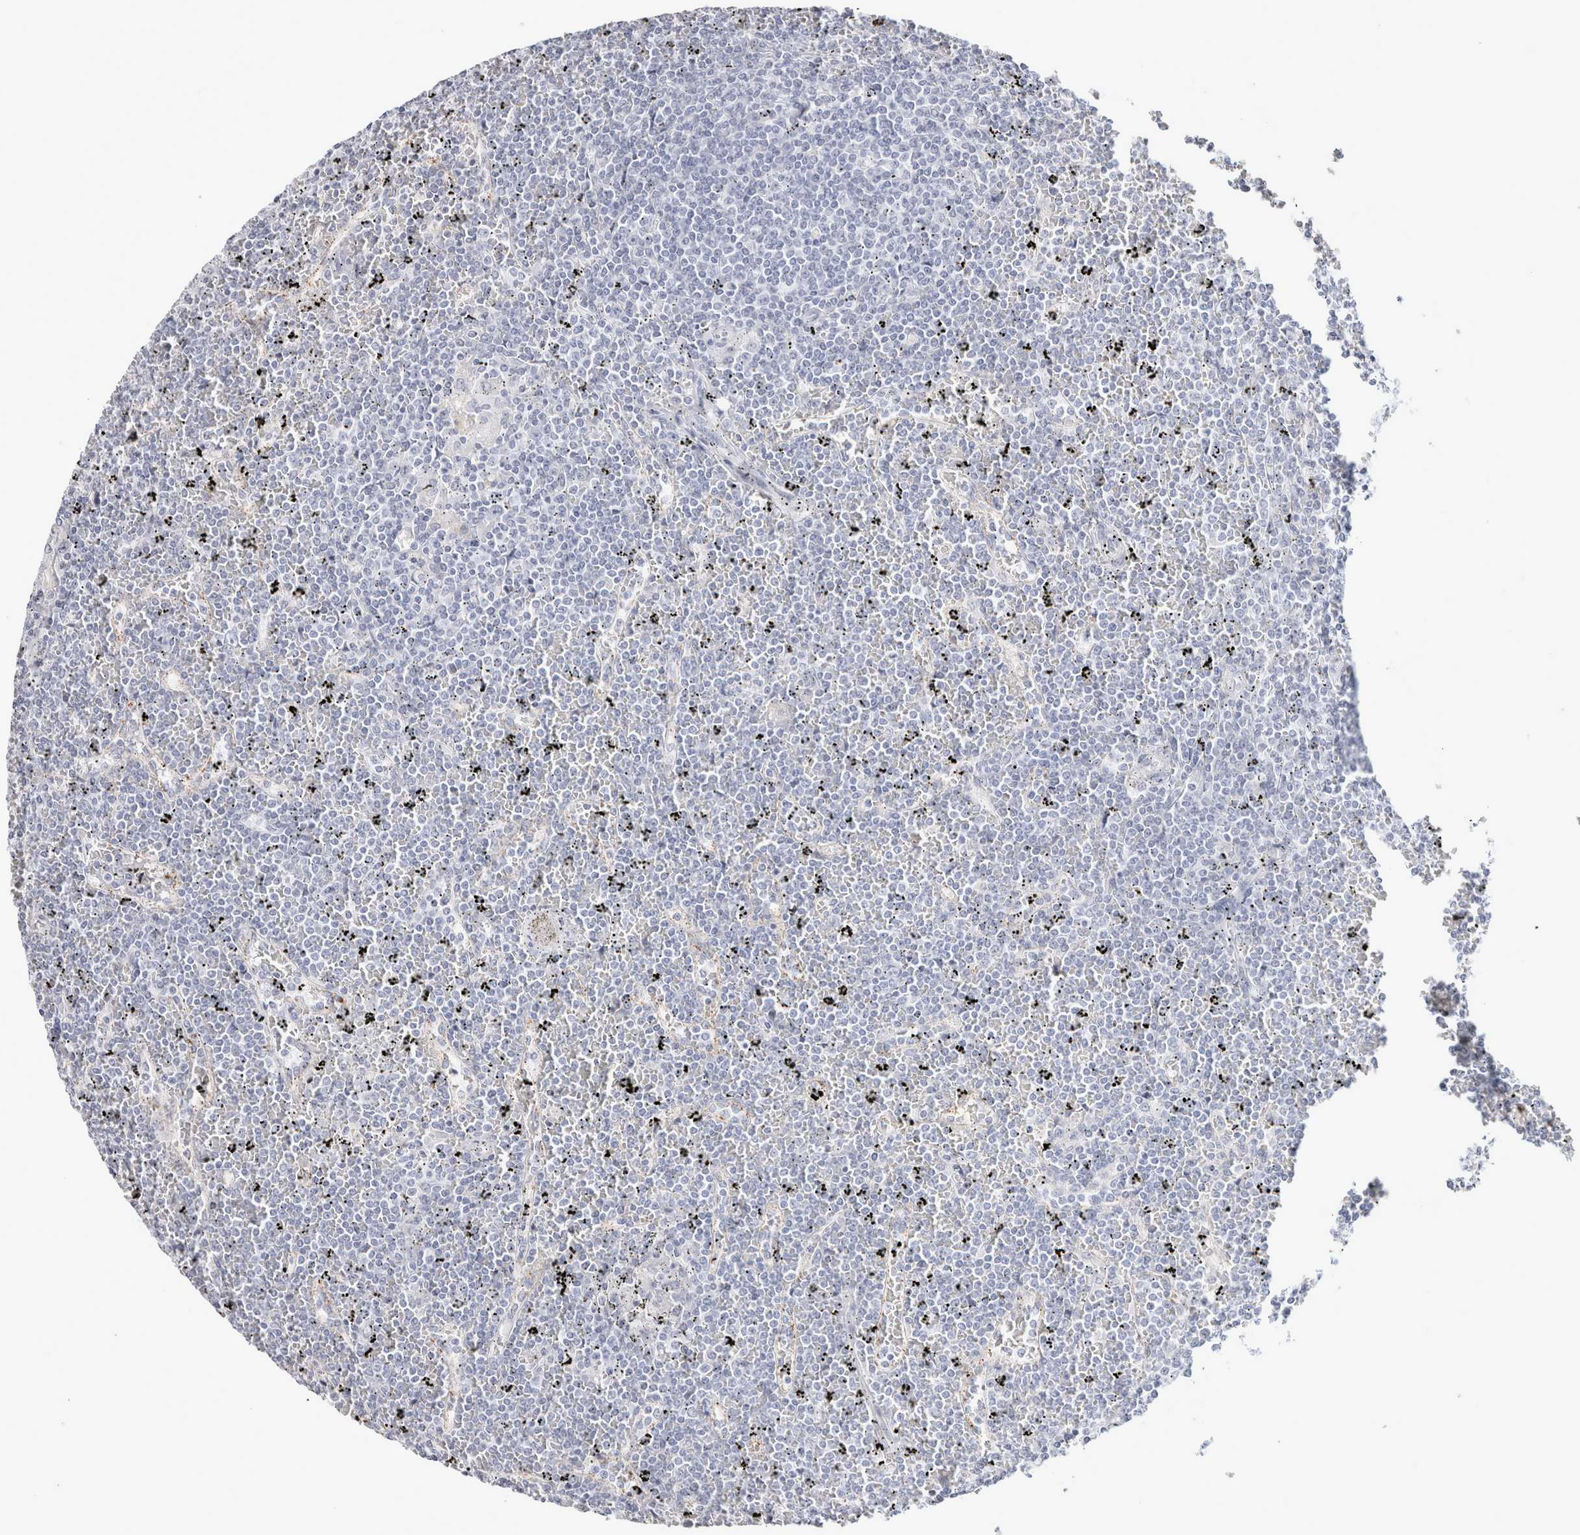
{"staining": {"intensity": "negative", "quantity": "none", "location": "none"}, "tissue": "lymphoma", "cell_type": "Tumor cells", "image_type": "cancer", "snomed": [{"axis": "morphology", "description": "Malignant lymphoma, non-Hodgkin's type, Low grade"}, {"axis": "topography", "description": "Spleen"}], "caption": "This is a micrograph of IHC staining of lymphoma, which shows no expression in tumor cells.", "gene": "GARIN1A", "patient": {"sex": "female", "age": 19}}